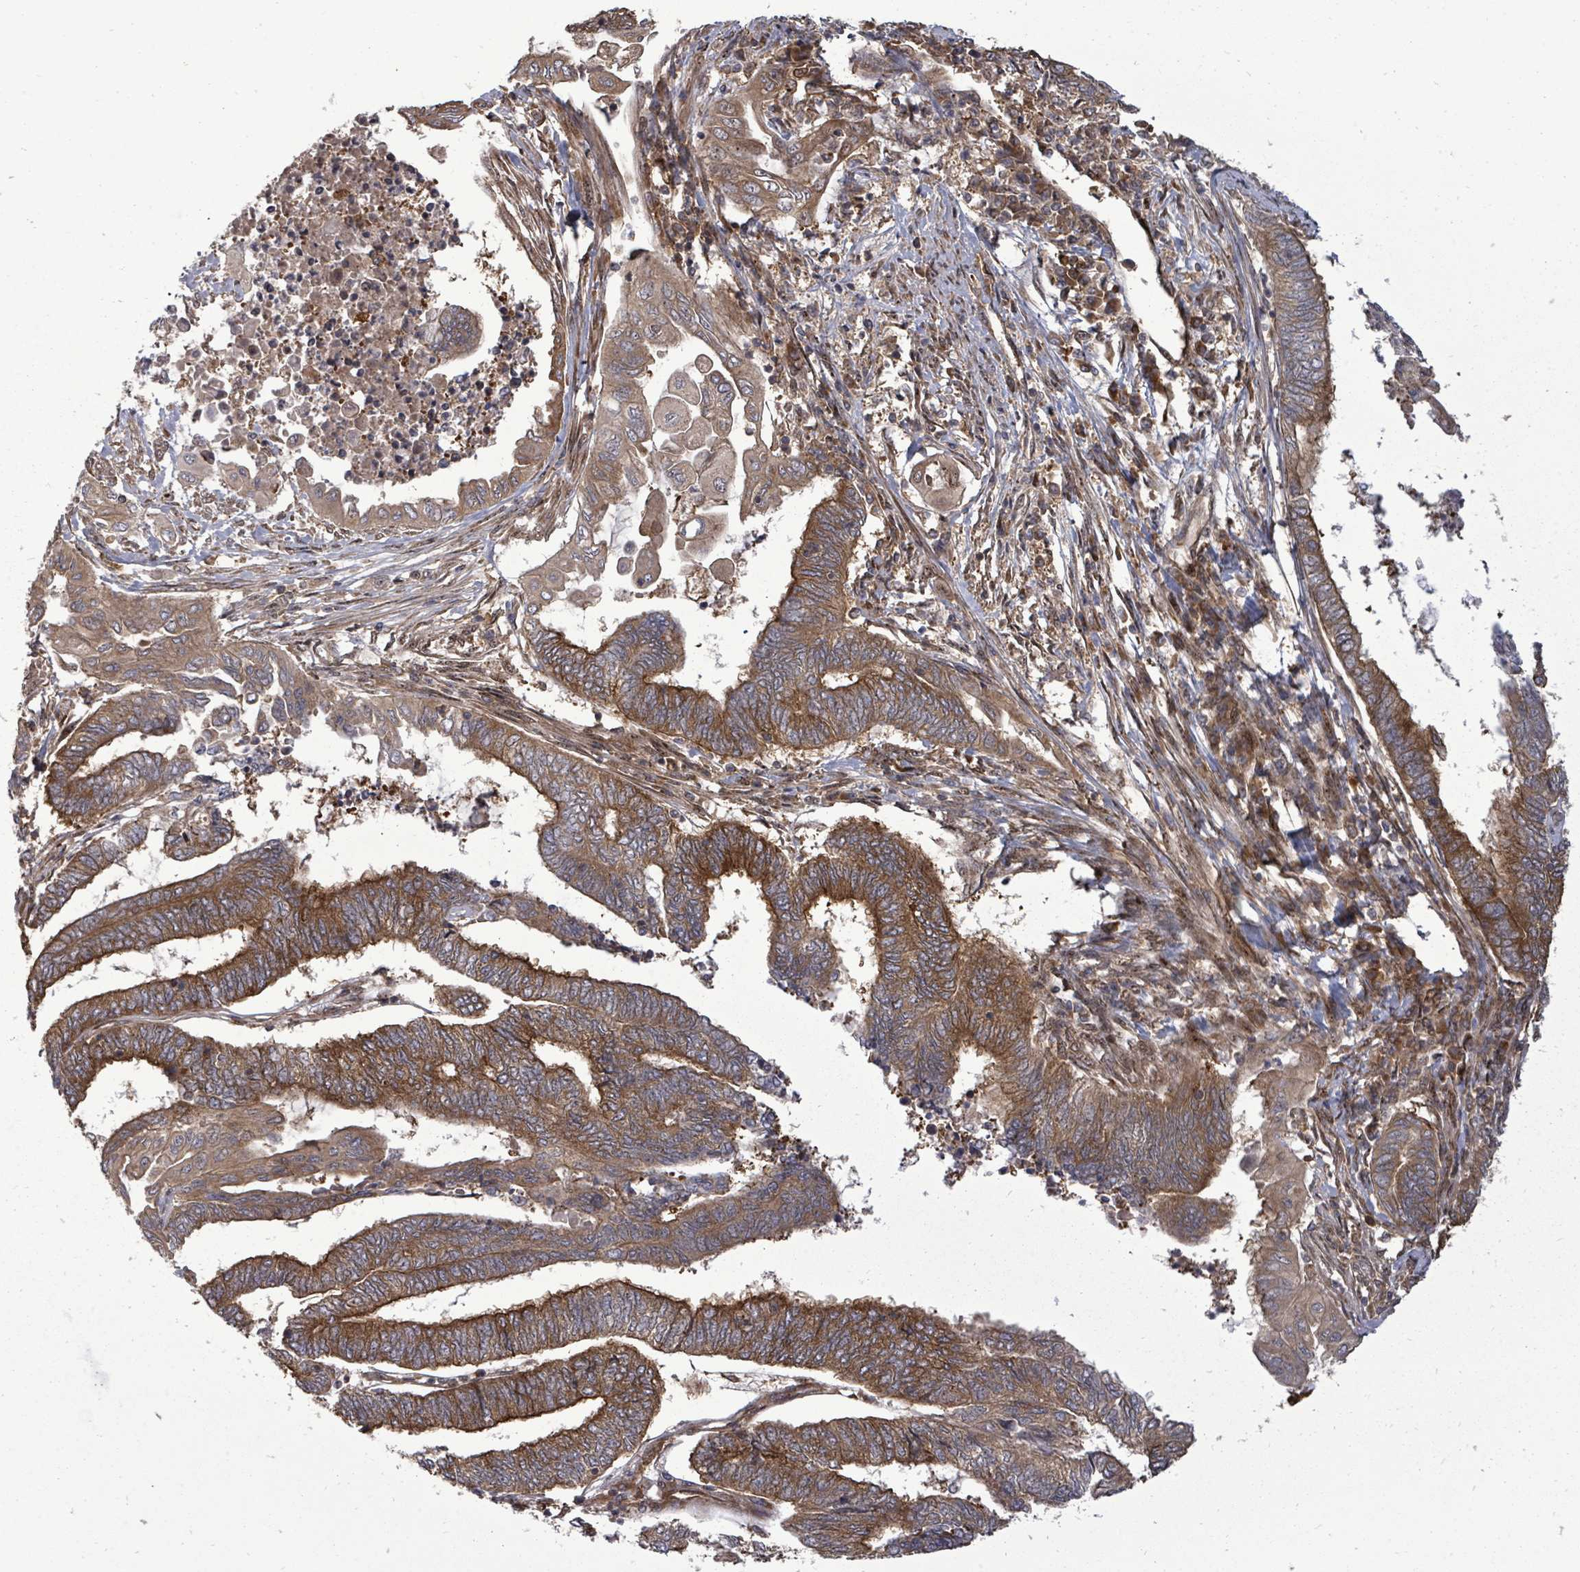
{"staining": {"intensity": "strong", "quantity": ">75%", "location": "cytoplasmic/membranous"}, "tissue": "endometrial cancer", "cell_type": "Tumor cells", "image_type": "cancer", "snomed": [{"axis": "morphology", "description": "Adenocarcinoma, NOS"}, {"axis": "topography", "description": "Uterus"}, {"axis": "topography", "description": "Endometrium"}], "caption": "Immunohistochemistry of adenocarcinoma (endometrial) reveals high levels of strong cytoplasmic/membranous positivity in about >75% of tumor cells.", "gene": "EIF3C", "patient": {"sex": "female", "age": 70}}